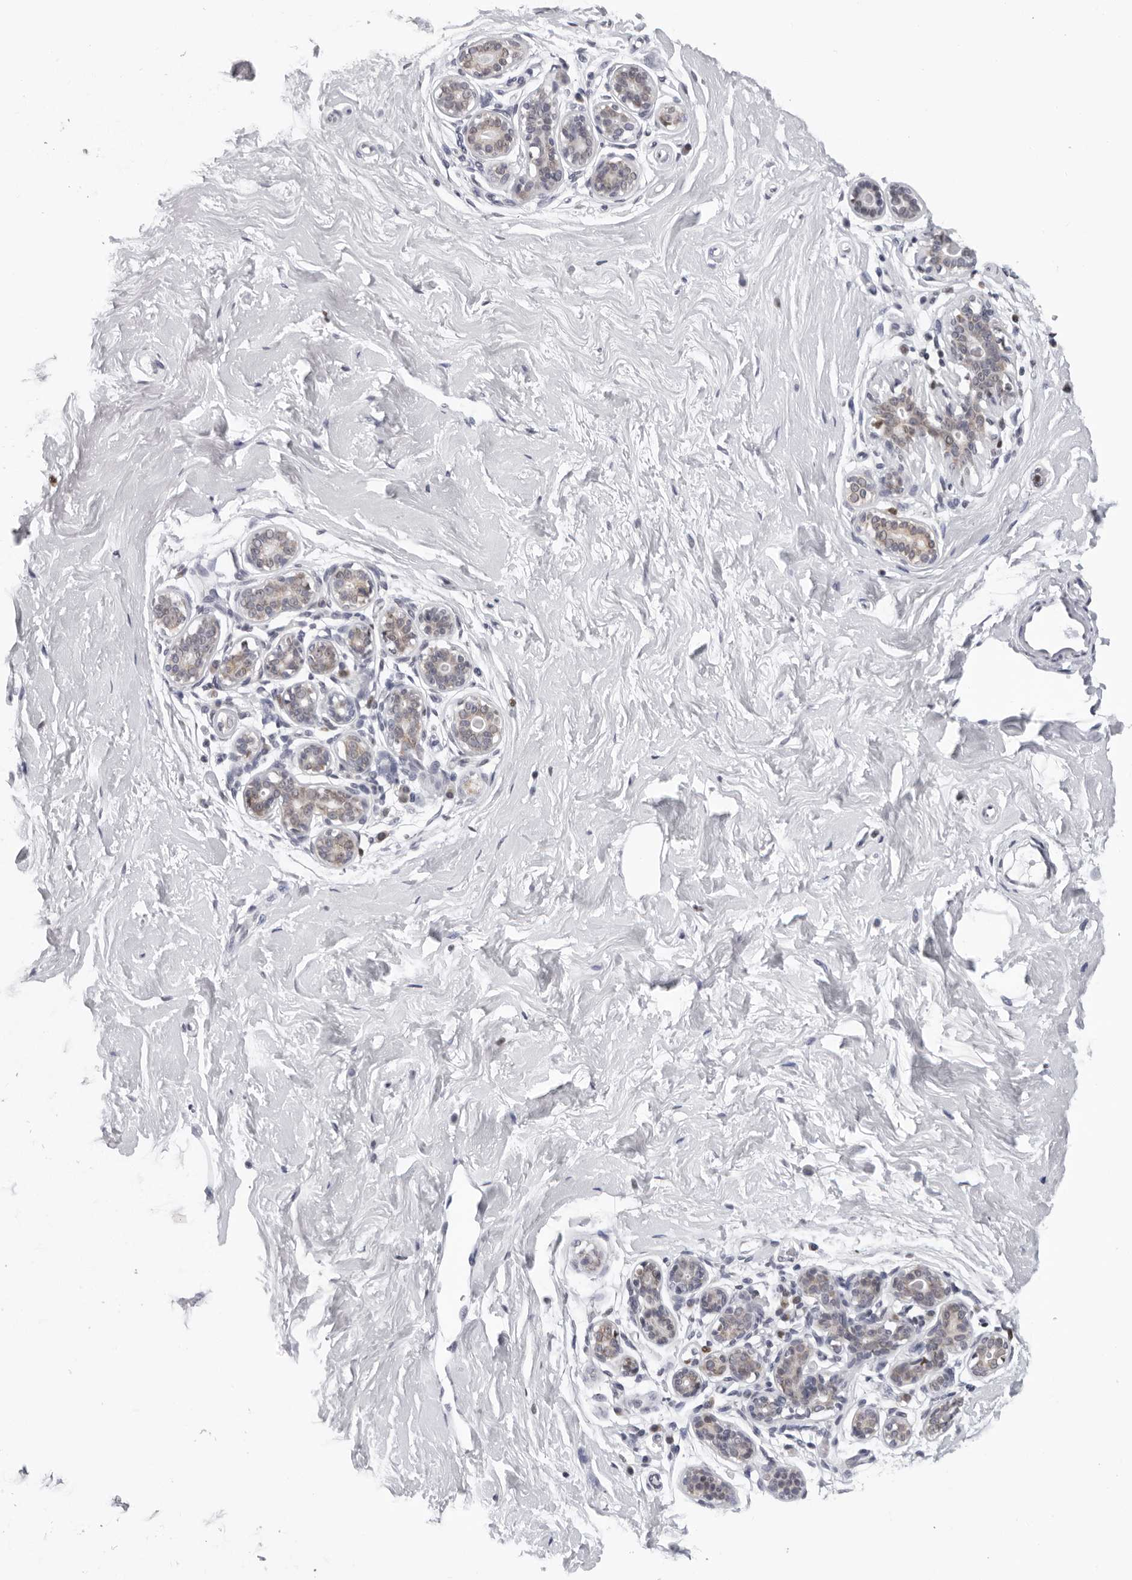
{"staining": {"intensity": "negative", "quantity": "none", "location": "none"}, "tissue": "breast", "cell_type": "Adipocytes", "image_type": "normal", "snomed": [{"axis": "morphology", "description": "Normal tissue, NOS"}, {"axis": "morphology", "description": "Adenoma, NOS"}, {"axis": "topography", "description": "Breast"}], "caption": "High power microscopy micrograph of an immunohistochemistry histopathology image of unremarkable breast, revealing no significant positivity in adipocytes.", "gene": "CPT2", "patient": {"sex": "female", "age": 23}}